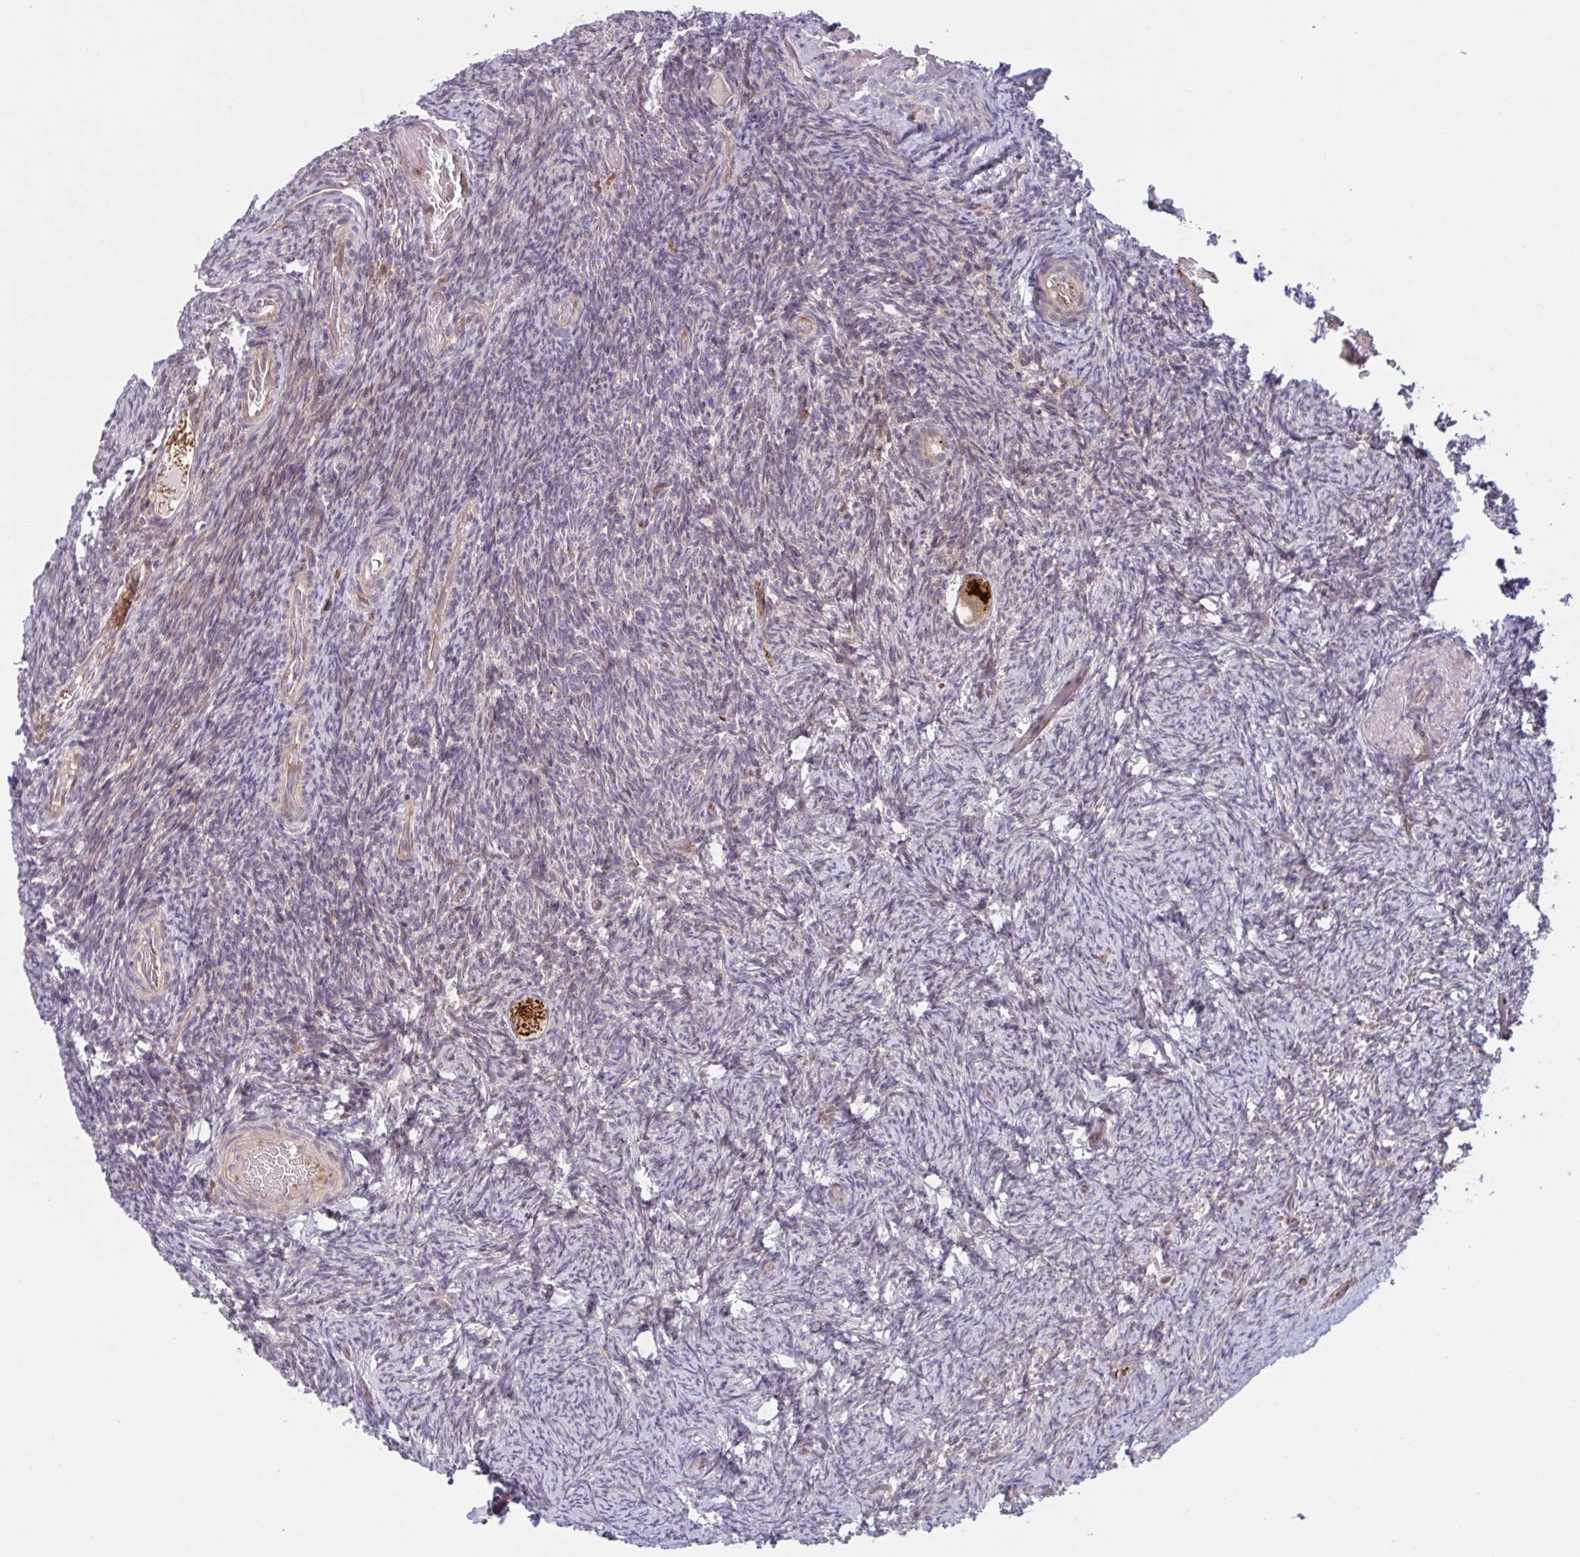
{"staining": {"intensity": "strong", "quantity": ">75%", "location": "cytoplasmic/membranous"}, "tissue": "ovary", "cell_type": "Follicle cells", "image_type": "normal", "snomed": [{"axis": "morphology", "description": "Normal tissue, NOS"}, {"axis": "topography", "description": "Ovary"}], "caption": "DAB immunohistochemical staining of unremarkable ovary exhibits strong cytoplasmic/membranous protein positivity in about >75% of follicle cells. Using DAB (3,3'-diaminobenzidine) (brown) and hematoxylin (blue) stains, captured at high magnification using brightfield microscopy.", "gene": "HMBS", "patient": {"sex": "female", "age": 34}}